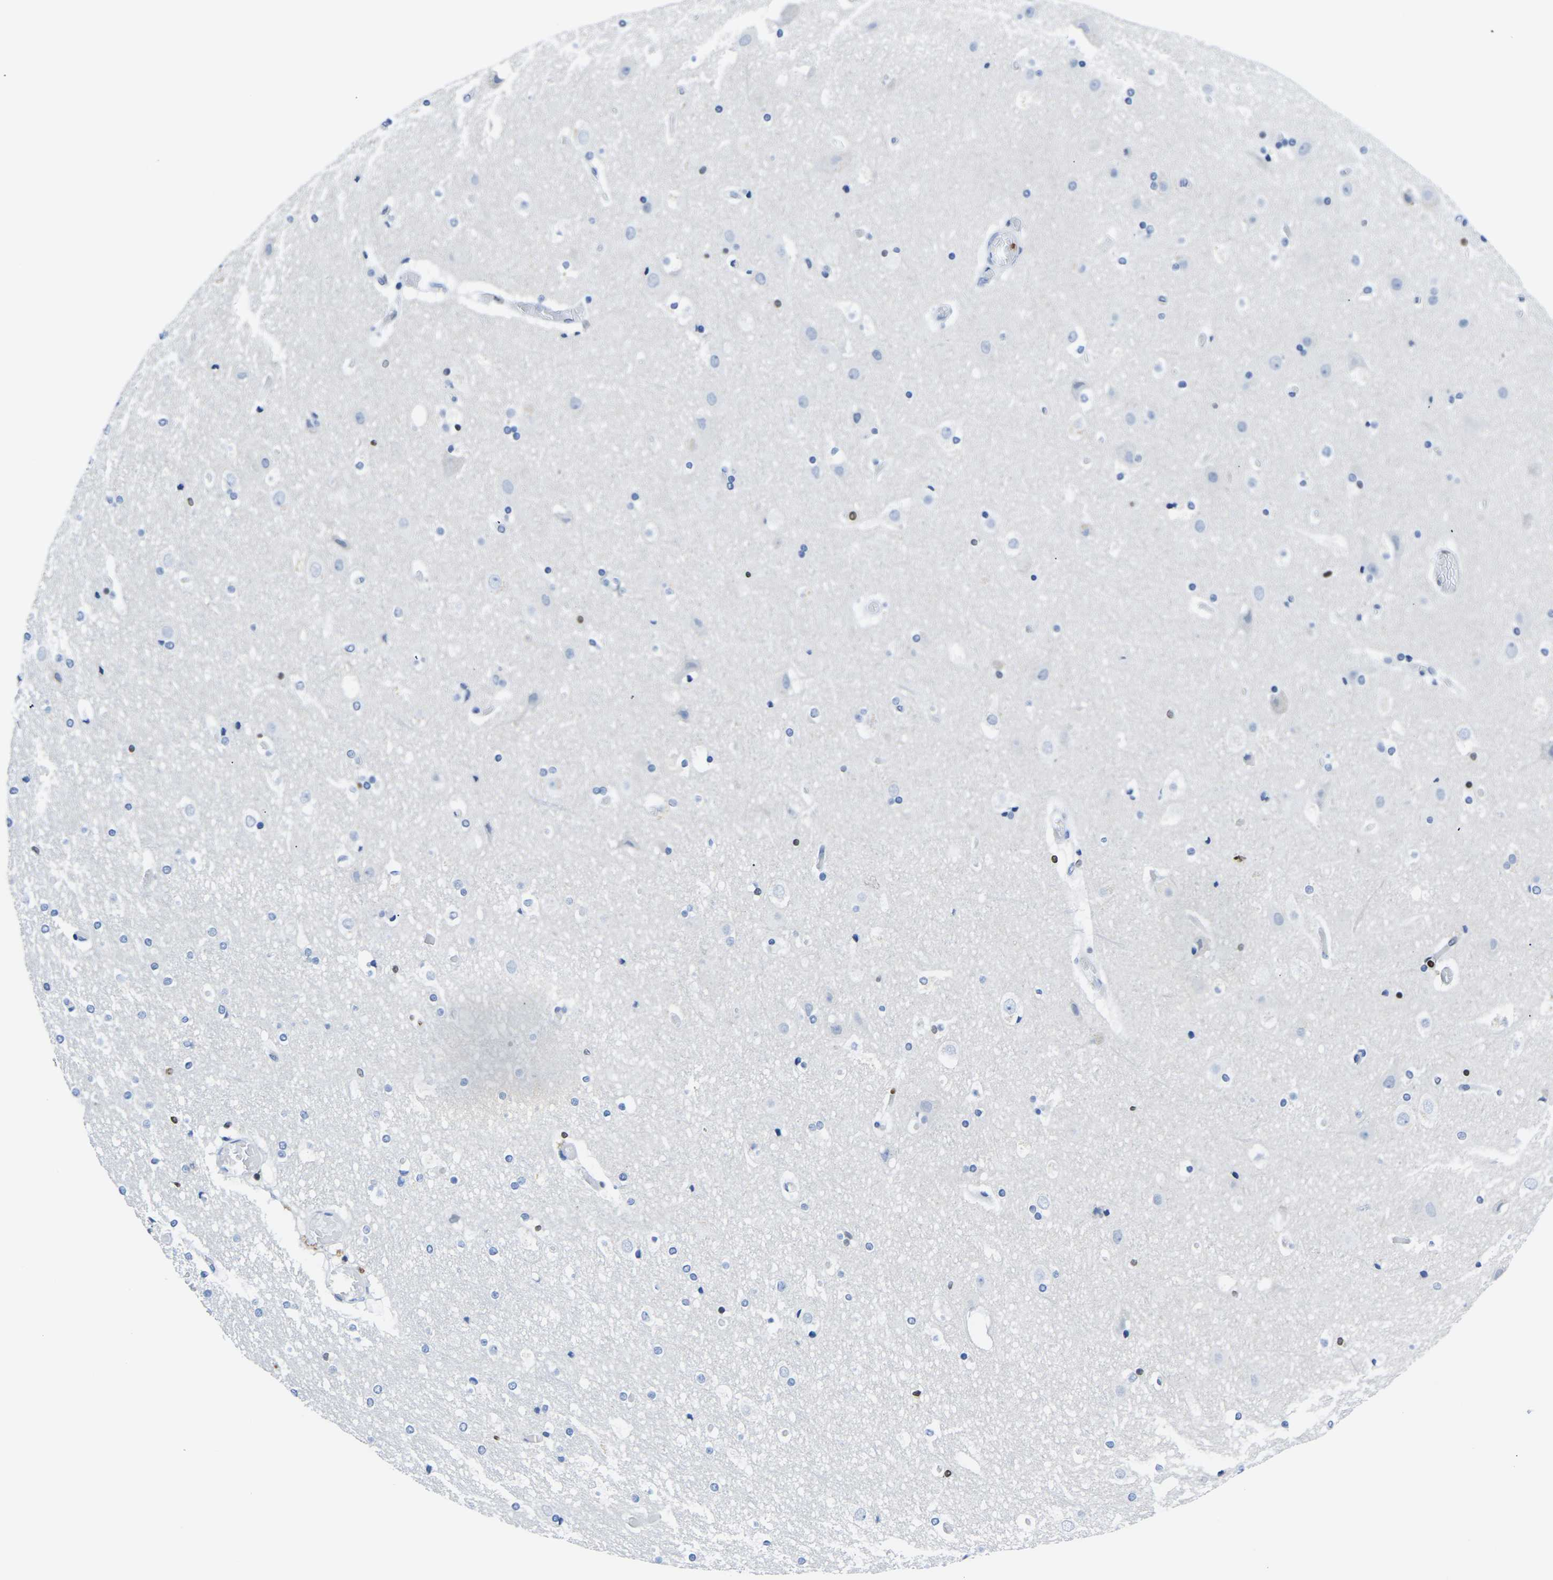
{"staining": {"intensity": "negative", "quantity": "none", "location": "none"}, "tissue": "cerebral cortex", "cell_type": "Endothelial cells", "image_type": "normal", "snomed": [{"axis": "morphology", "description": "Normal tissue, NOS"}, {"axis": "topography", "description": "Cerebral cortex"}], "caption": "Histopathology image shows no significant protein expression in endothelial cells of benign cerebral cortex. (DAB immunohistochemistry visualized using brightfield microscopy, high magnification).", "gene": "DRAXIN", "patient": {"sex": "male", "age": 57}}